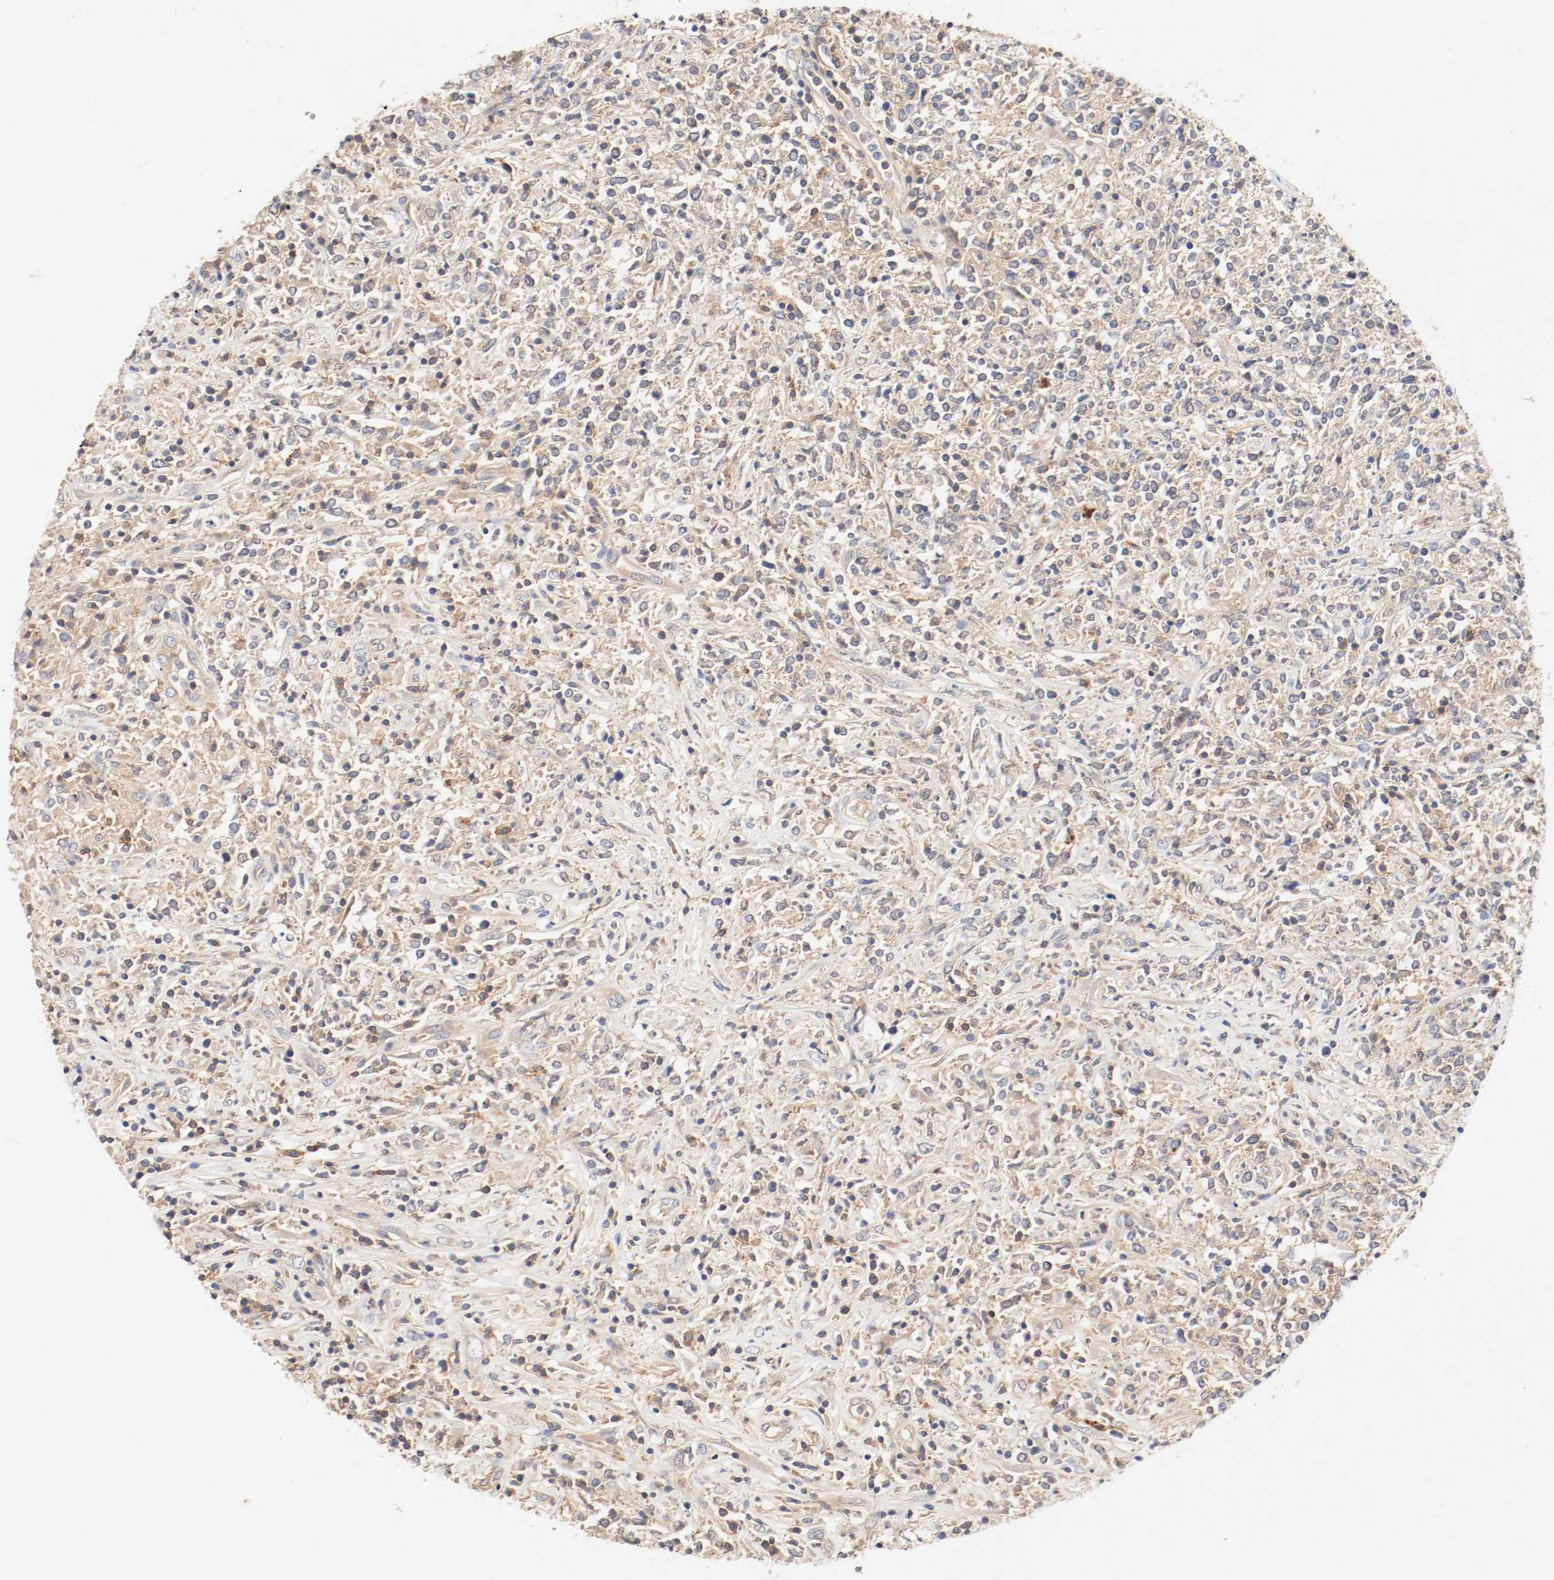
{"staining": {"intensity": "moderate", "quantity": ">75%", "location": "cytoplasmic/membranous"}, "tissue": "lymphoma", "cell_type": "Tumor cells", "image_type": "cancer", "snomed": [{"axis": "morphology", "description": "Malignant lymphoma, non-Hodgkin's type, High grade"}, {"axis": "topography", "description": "Lymph node"}], "caption": "Immunohistochemical staining of human lymphoma shows medium levels of moderate cytoplasmic/membranous positivity in about >75% of tumor cells. Using DAB (3,3'-diaminobenzidine) (brown) and hematoxylin (blue) stains, captured at high magnification using brightfield microscopy.", "gene": "GIT1", "patient": {"sex": "female", "age": 84}}